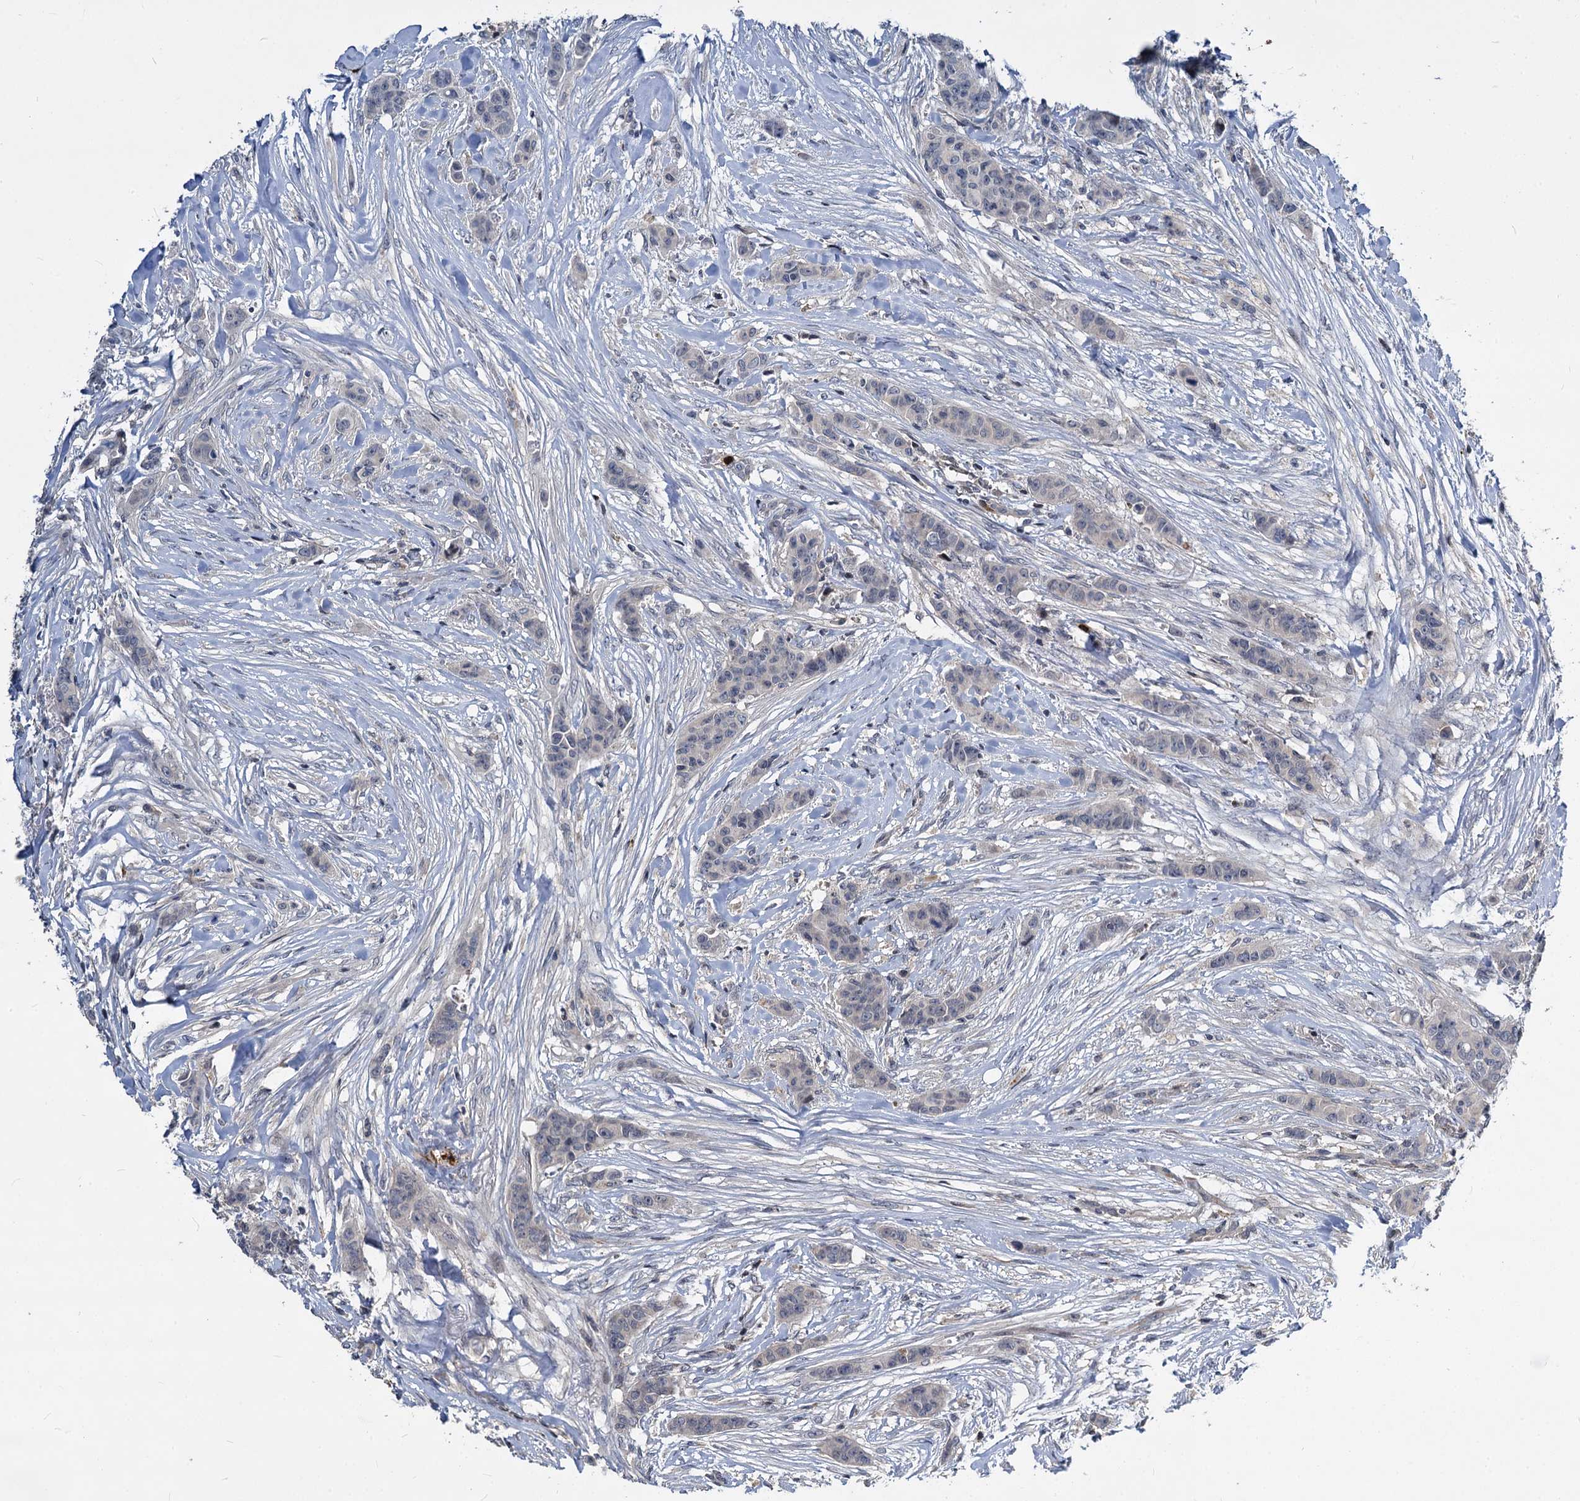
{"staining": {"intensity": "negative", "quantity": "none", "location": "none"}, "tissue": "breast cancer", "cell_type": "Tumor cells", "image_type": "cancer", "snomed": [{"axis": "morphology", "description": "Duct carcinoma"}, {"axis": "topography", "description": "Breast"}], "caption": "Immunohistochemistry (IHC) of human breast cancer displays no expression in tumor cells. The staining is performed using DAB brown chromogen with nuclei counter-stained in using hematoxylin.", "gene": "ATG101", "patient": {"sex": "female", "age": 40}}